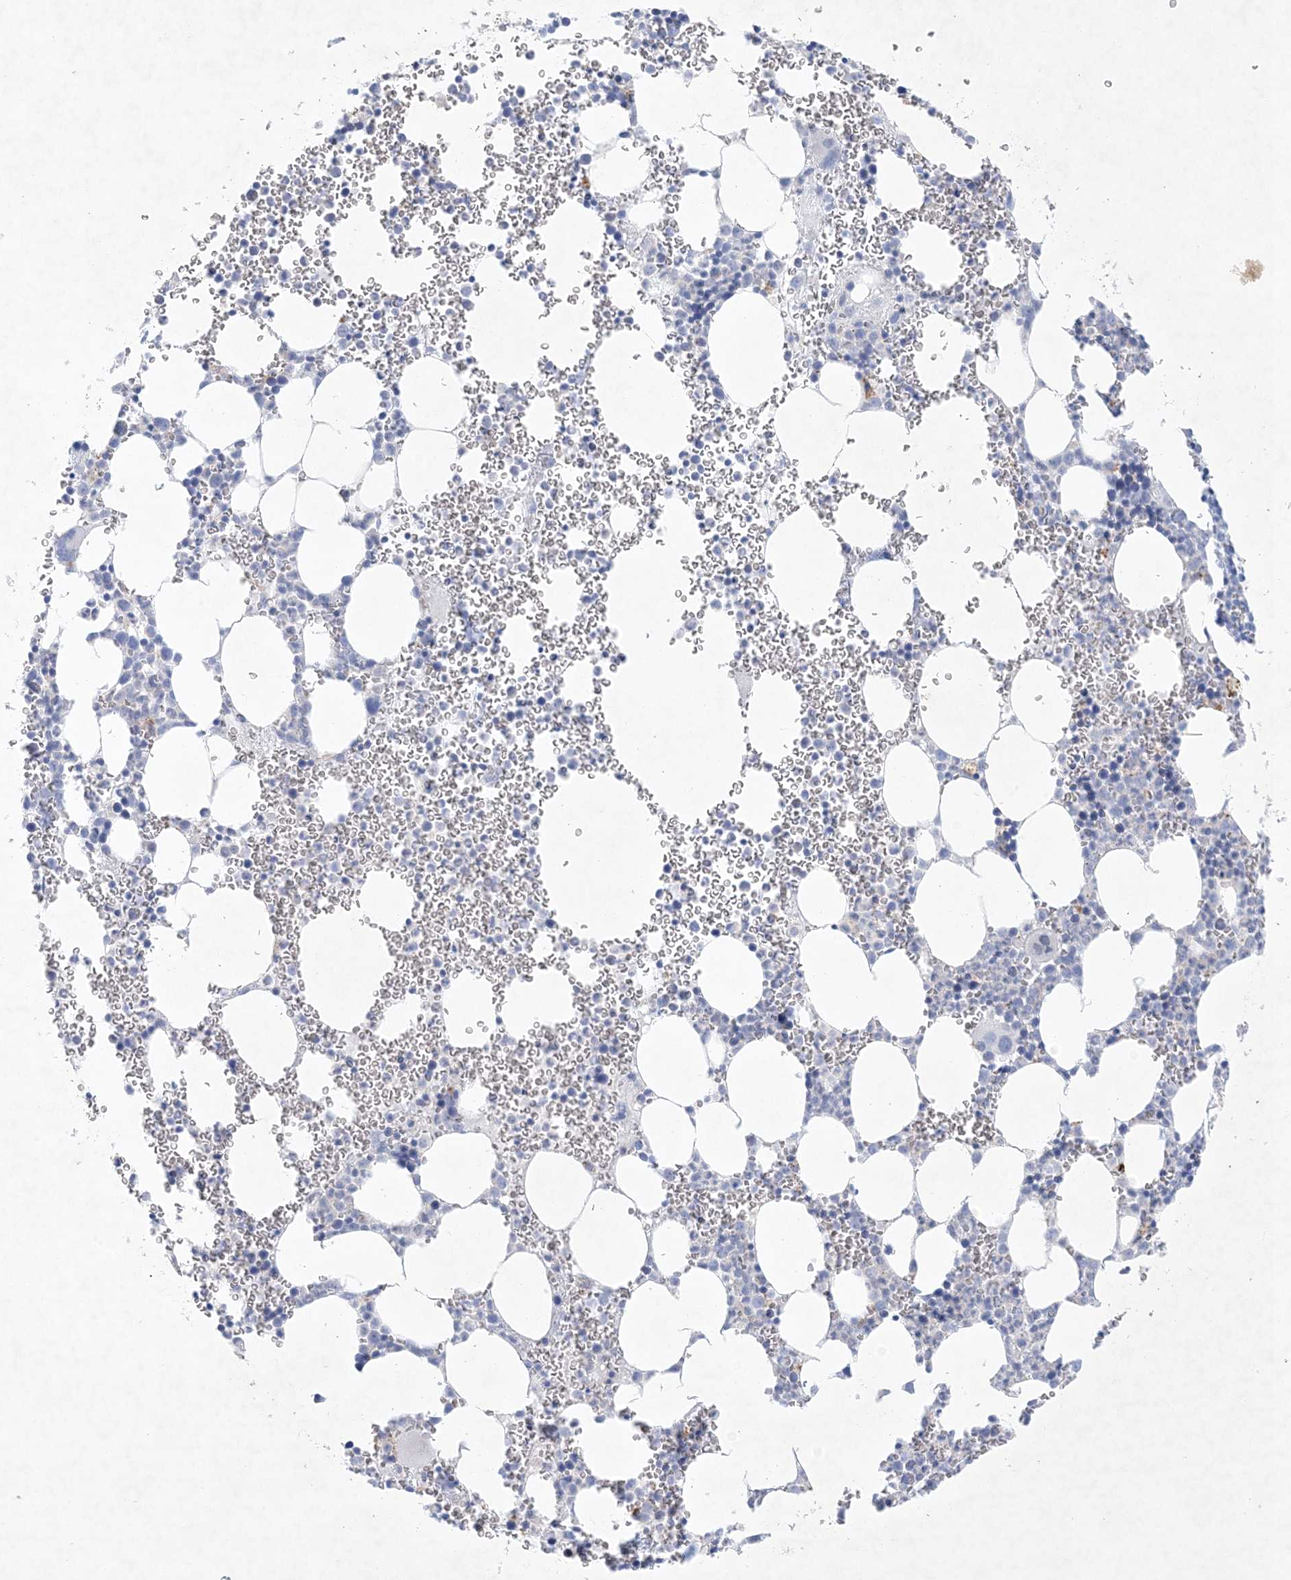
{"staining": {"intensity": "negative", "quantity": "none", "location": "none"}, "tissue": "bone marrow", "cell_type": "Hematopoietic cells", "image_type": "normal", "snomed": [{"axis": "morphology", "description": "Normal tissue, NOS"}, {"axis": "topography", "description": "Bone marrow"}], "caption": "Image shows no protein staining in hematopoietic cells of benign bone marrow.", "gene": "GABRG1", "patient": {"sex": "female", "age": 78}}